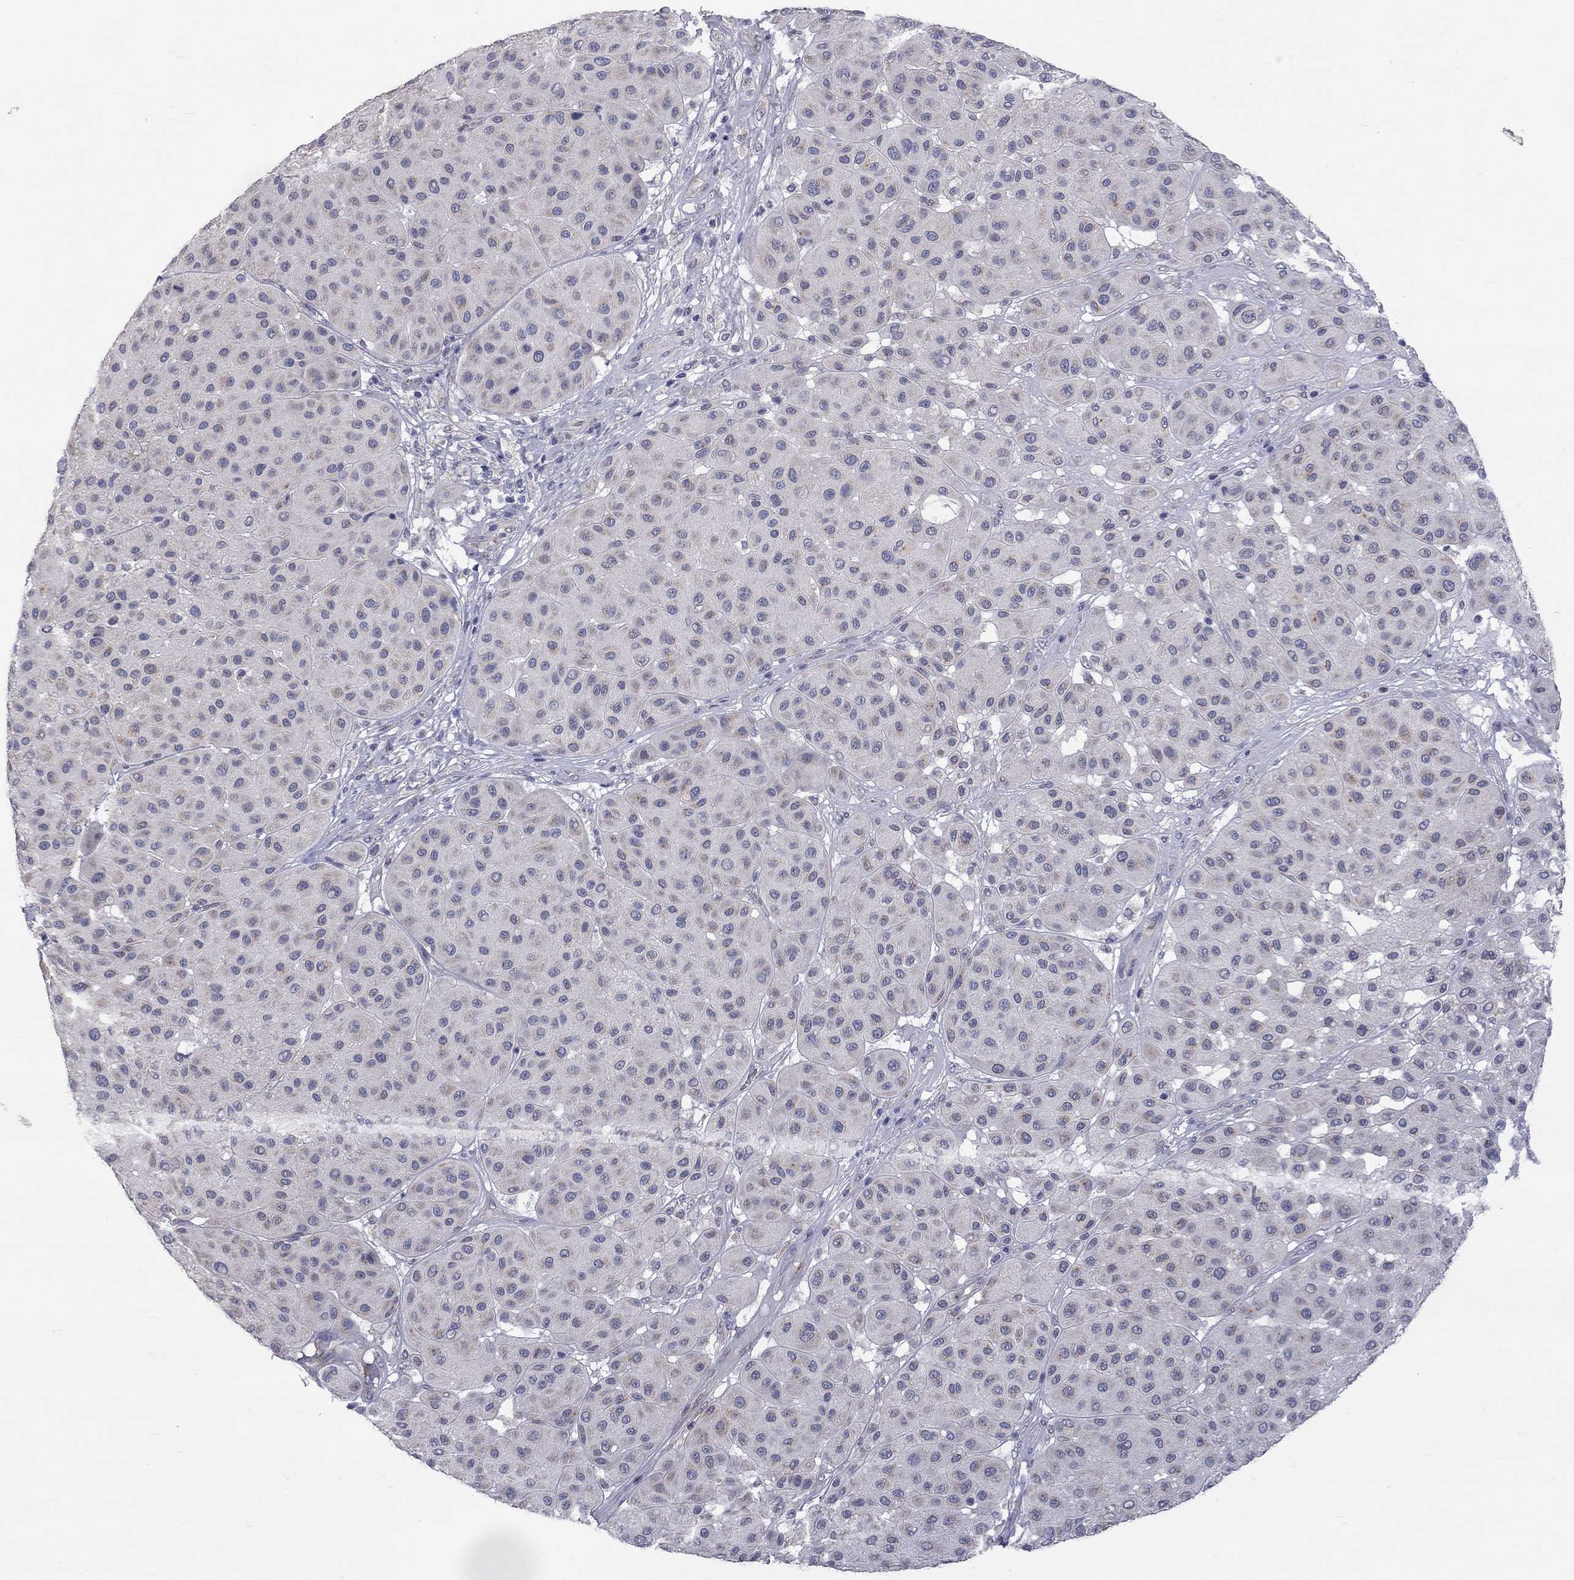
{"staining": {"intensity": "negative", "quantity": "none", "location": "none"}, "tissue": "melanoma", "cell_type": "Tumor cells", "image_type": "cancer", "snomed": [{"axis": "morphology", "description": "Malignant melanoma, Metastatic site"}, {"axis": "topography", "description": "Smooth muscle"}], "caption": "High magnification brightfield microscopy of malignant melanoma (metastatic site) stained with DAB (brown) and counterstained with hematoxylin (blue): tumor cells show no significant staining.", "gene": "OPRK1", "patient": {"sex": "male", "age": 41}}